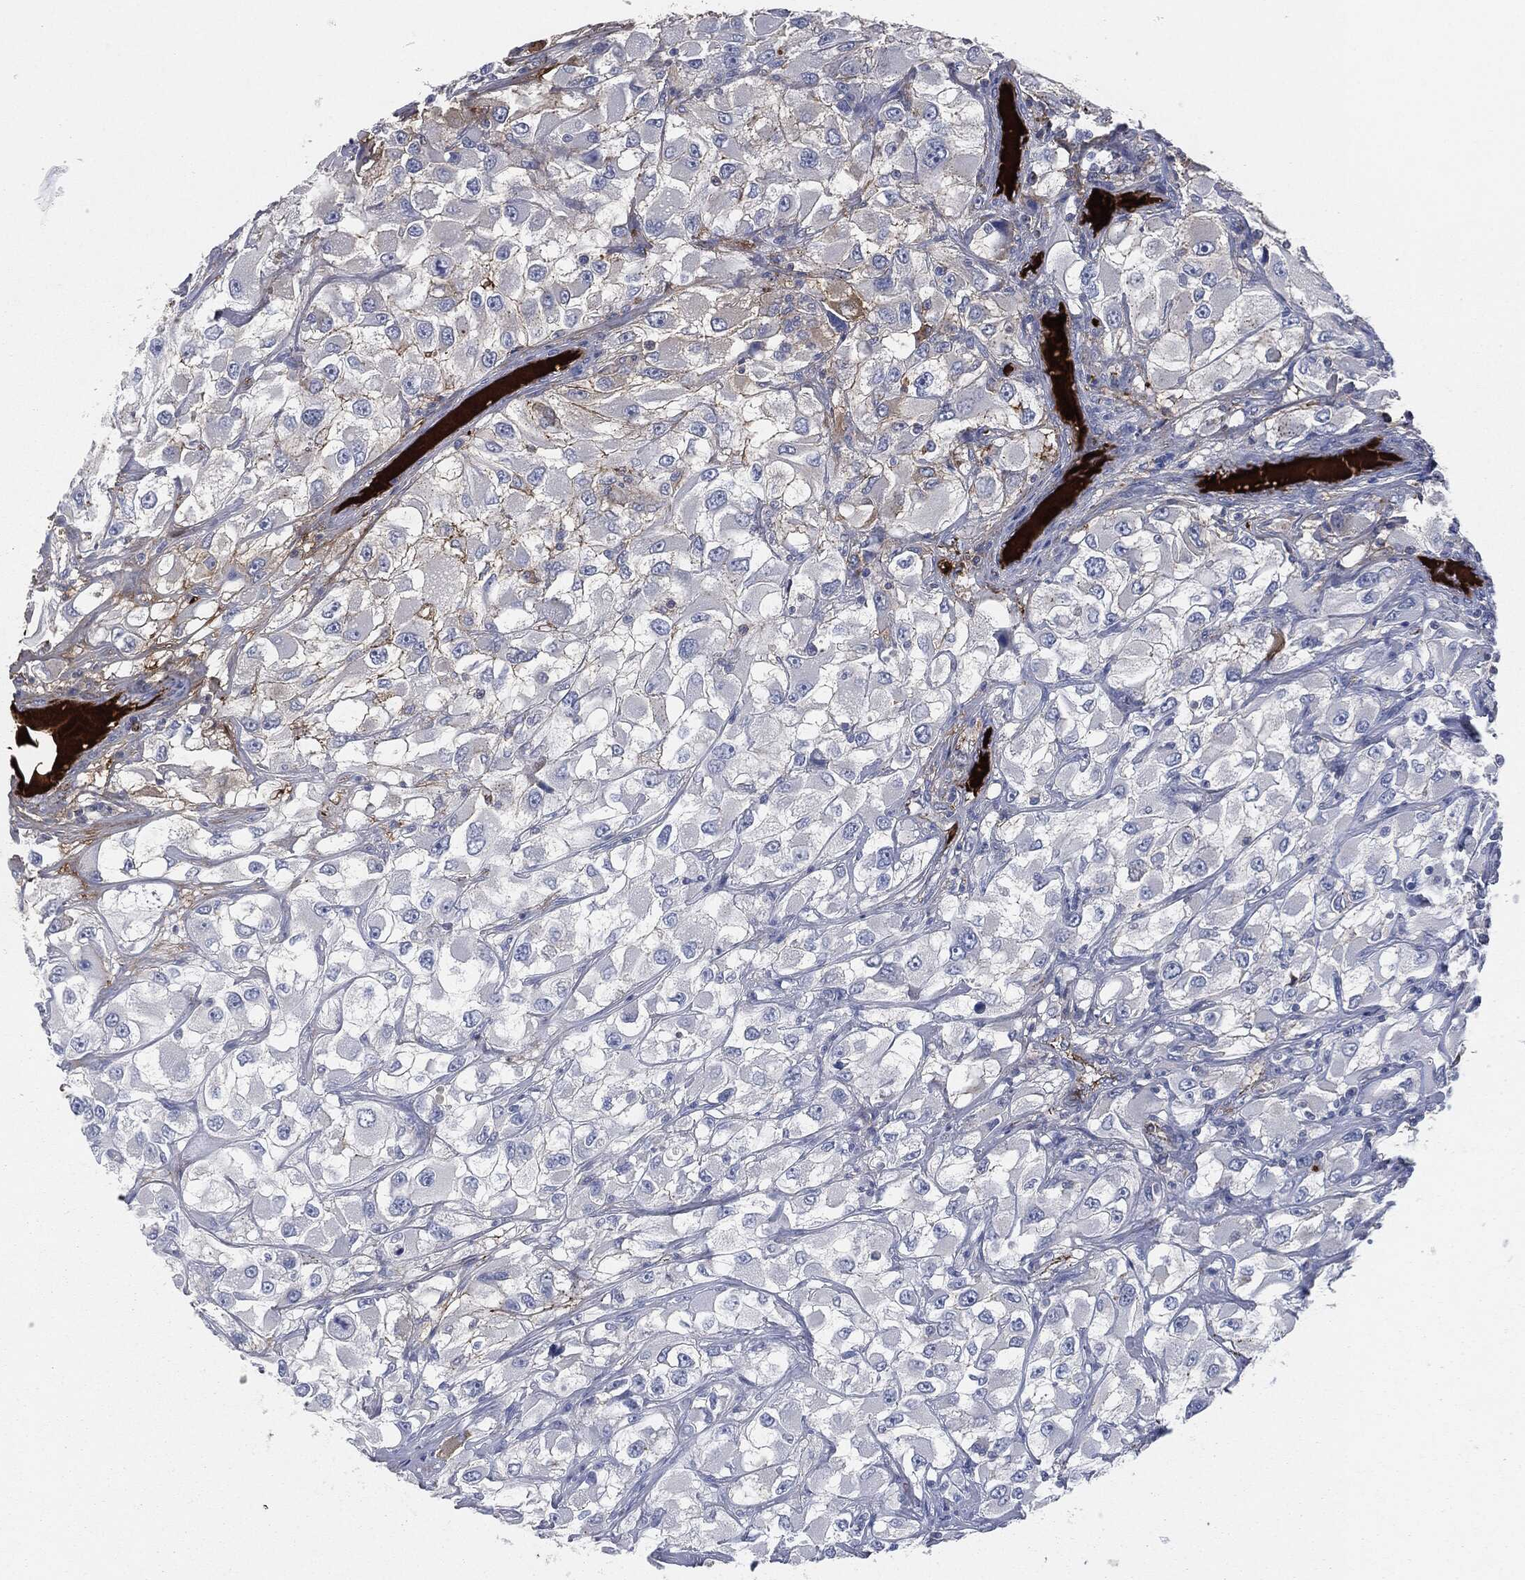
{"staining": {"intensity": "strong", "quantity": "<25%", "location": "cytoplasmic/membranous"}, "tissue": "renal cancer", "cell_type": "Tumor cells", "image_type": "cancer", "snomed": [{"axis": "morphology", "description": "Adenocarcinoma, NOS"}, {"axis": "topography", "description": "Kidney"}], "caption": "The micrograph displays staining of renal adenocarcinoma, revealing strong cytoplasmic/membranous protein staining (brown color) within tumor cells.", "gene": "APOB", "patient": {"sex": "female", "age": 52}}